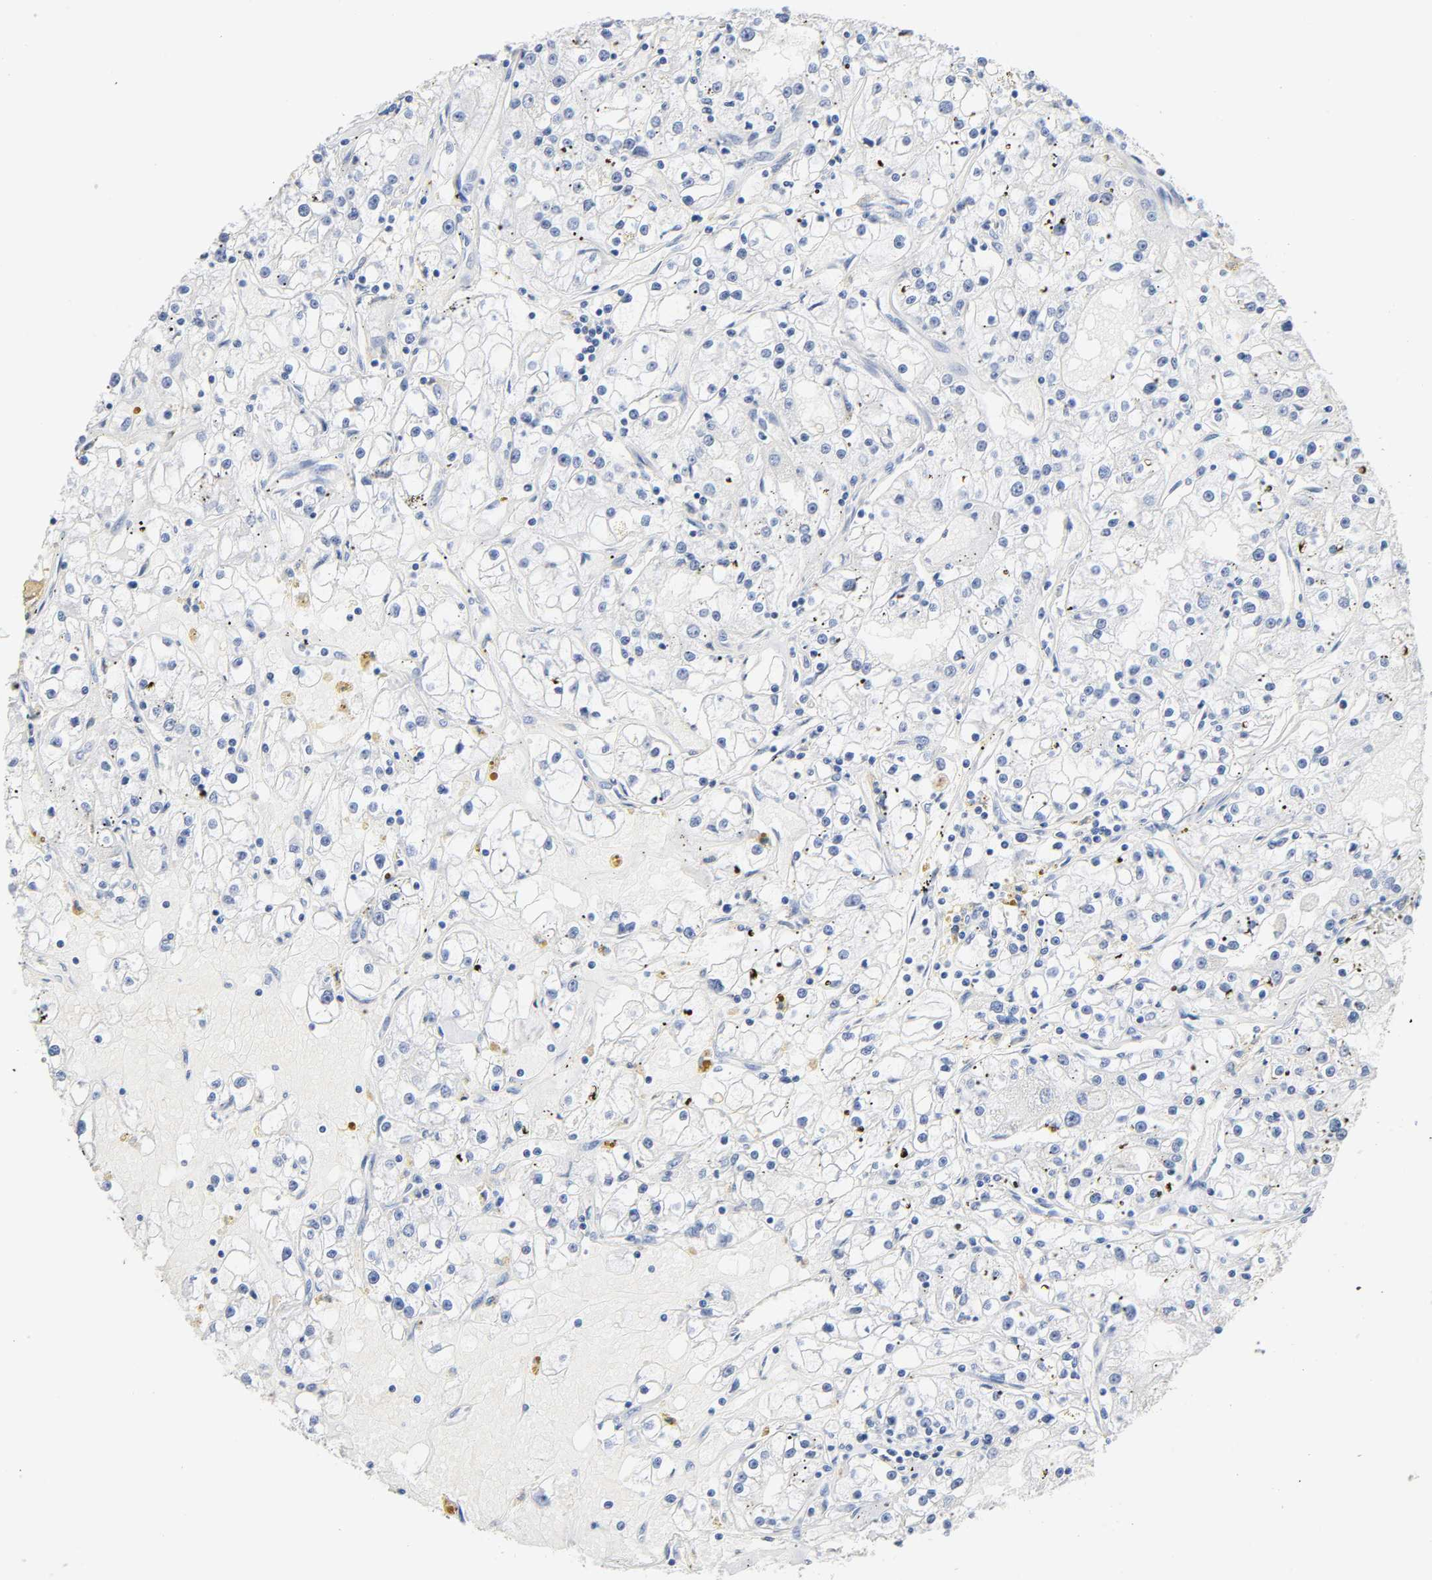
{"staining": {"intensity": "negative", "quantity": "none", "location": "none"}, "tissue": "renal cancer", "cell_type": "Tumor cells", "image_type": "cancer", "snomed": [{"axis": "morphology", "description": "Adenocarcinoma, NOS"}, {"axis": "topography", "description": "Kidney"}], "caption": "The image shows no staining of tumor cells in adenocarcinoma (renal).", "gene": "MALT1", "patient": {"sex": "male", "age": 56}}